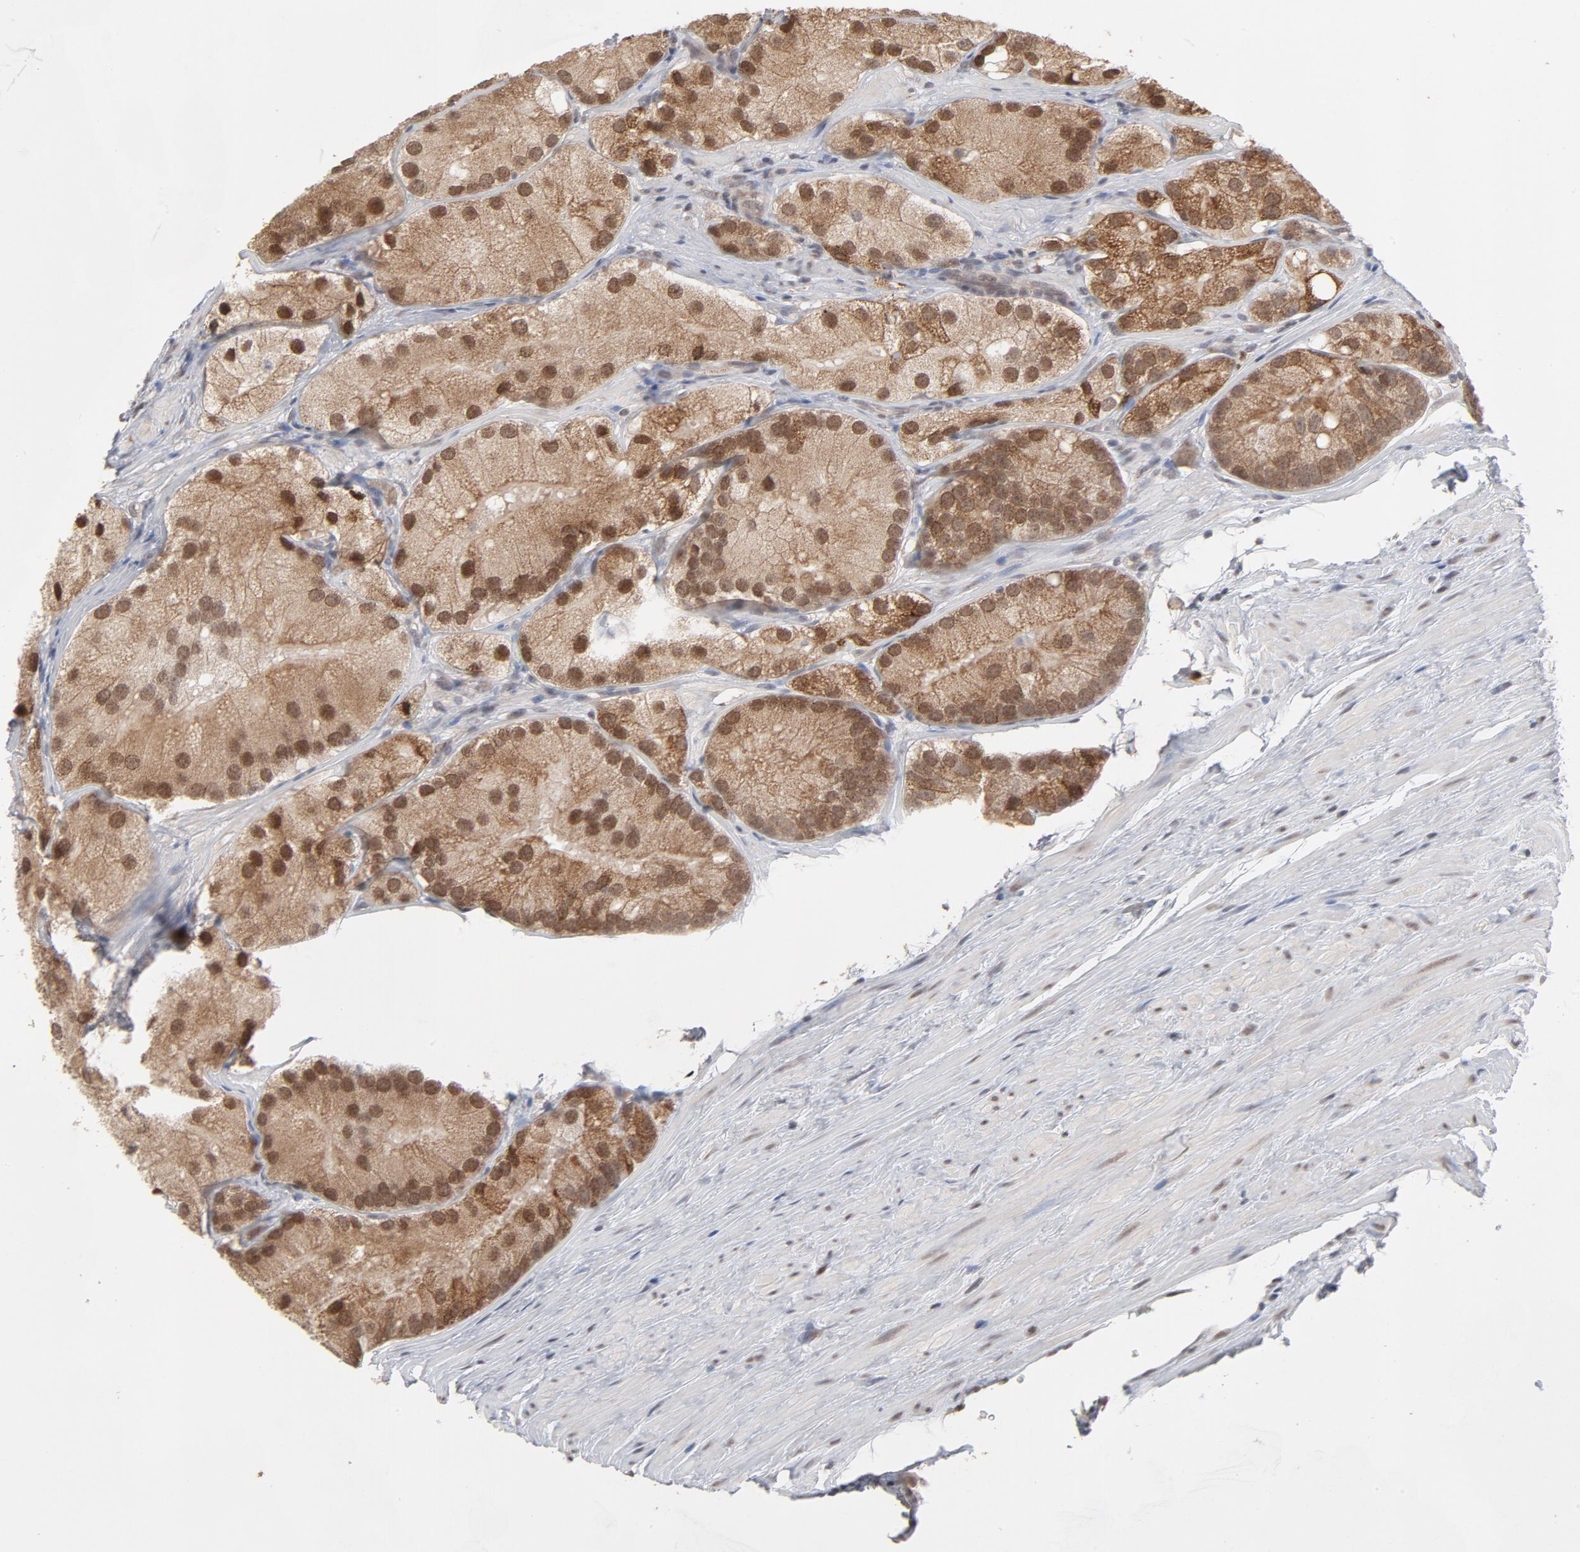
{"staining": {"intensity": "moderate", "quantity": ">75%", "location": "cytoplasmic/membranous,nuclear"}, "tissue": "prostate cancer", "cell_type": "Tumor cells", "image_type": "cancer", "snomed": [{"axis": "morphology", "description": "Adenocarcinoma, Low grade"}, {"axis": "topography", "description": "Prostate"}], "caption": "IHC (DAB) staining of human low-grade adenocarcinoma (prostate) demonstrates moderate cytoplasmic/membranous and nuclear protein expression in approximately >75% of tumor cells.", "gene": "ARIH1", "patient": {"sex": "male", "age": 69}}